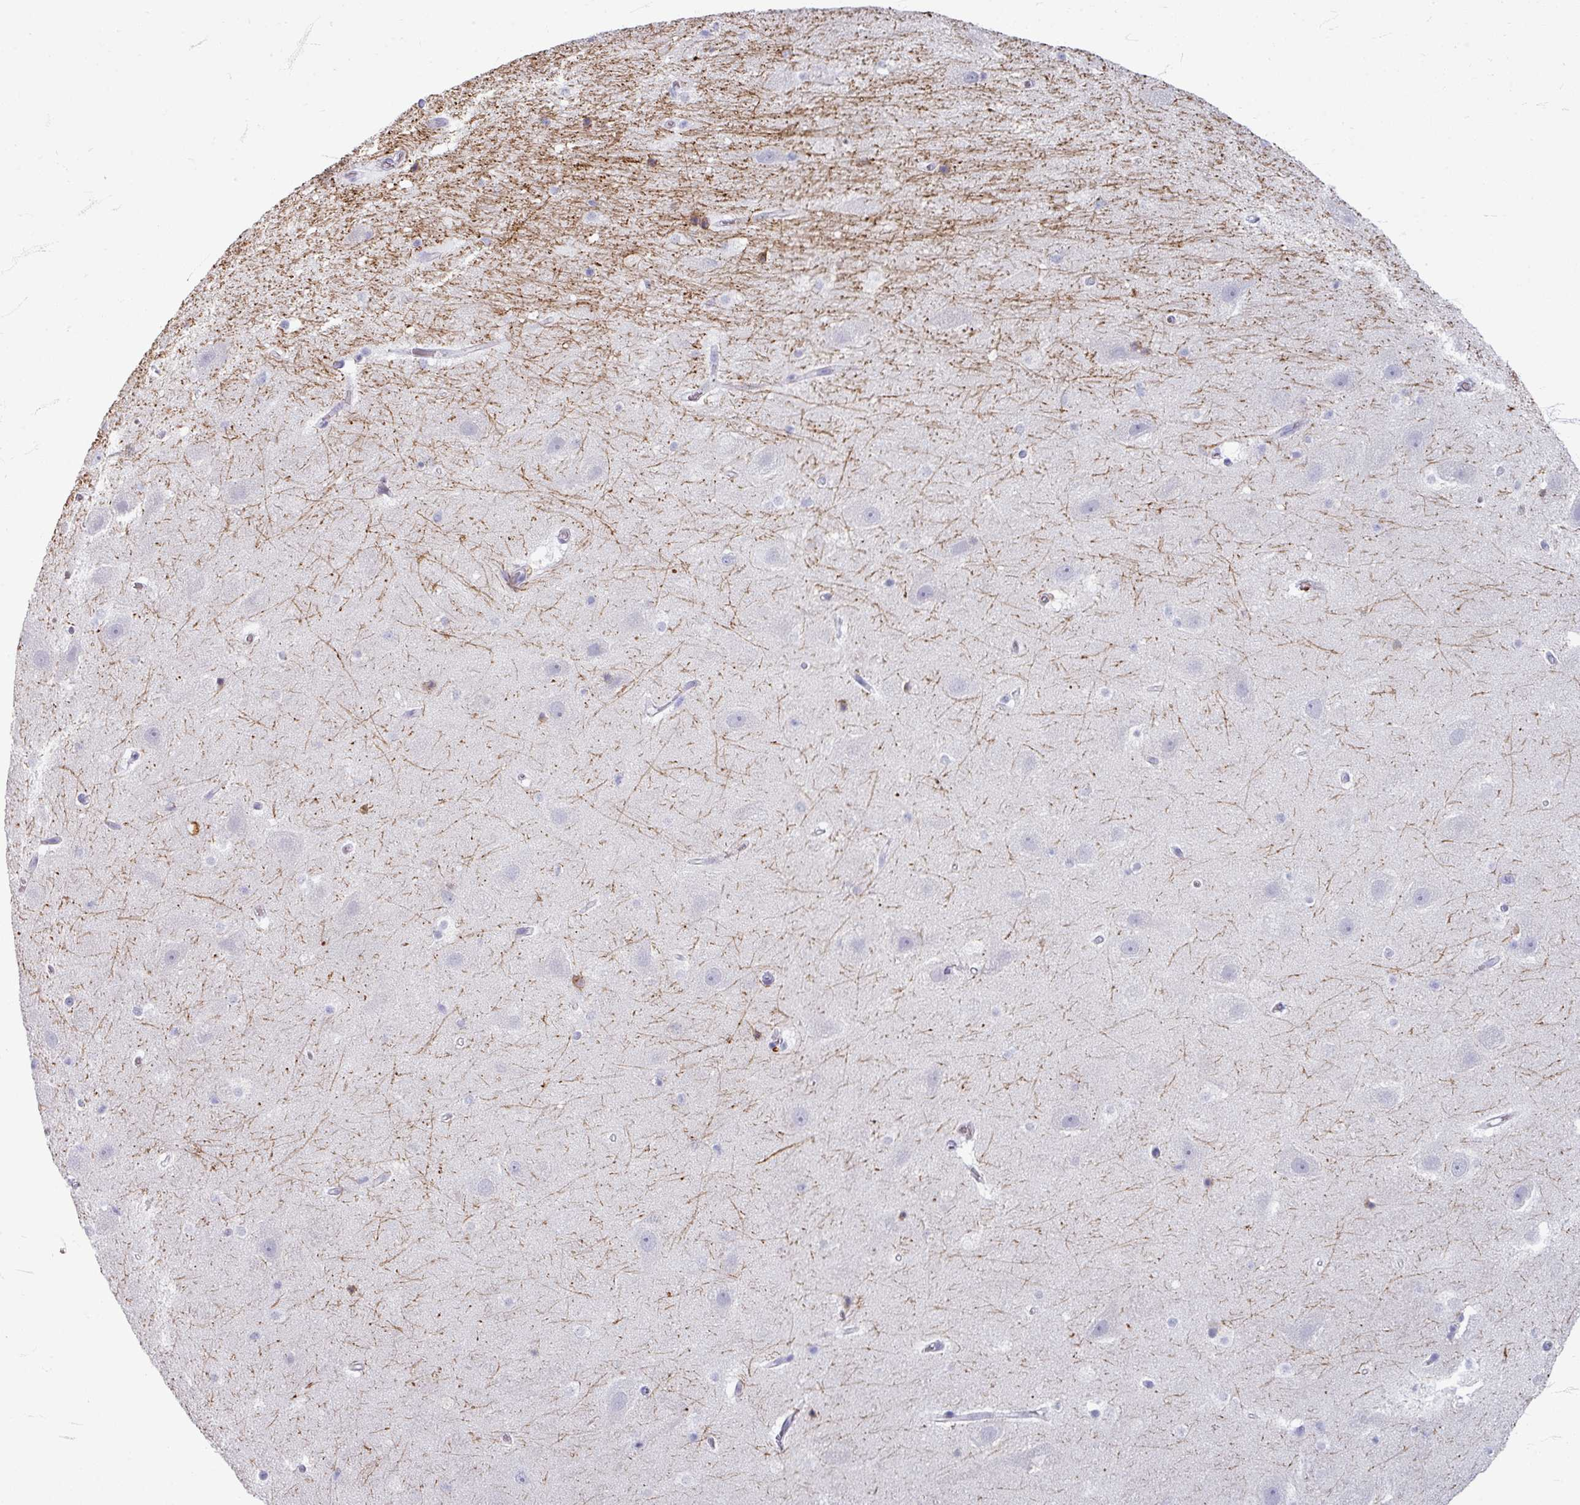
{"staining": {"intensity": "negative", "quantity": "none", "location": "none"}, "tissue": "hippocampus", "cell_type": "Glial cells", "image_type": "normal", "snomed": [{"axis": "morphology", "description": "Normal tissue, NOS"}, {"axis": "topography", "description": "Hippocampus"}], "caption": "IHC micrograph of unremarkable hippocampus: human hippocampus stained with DAB (3,3'-diaminobenzidine) reveals no significant protein expression in glial cells.", "gene": "ZNF878", "patient": {"sex": "male", "age": 37}}